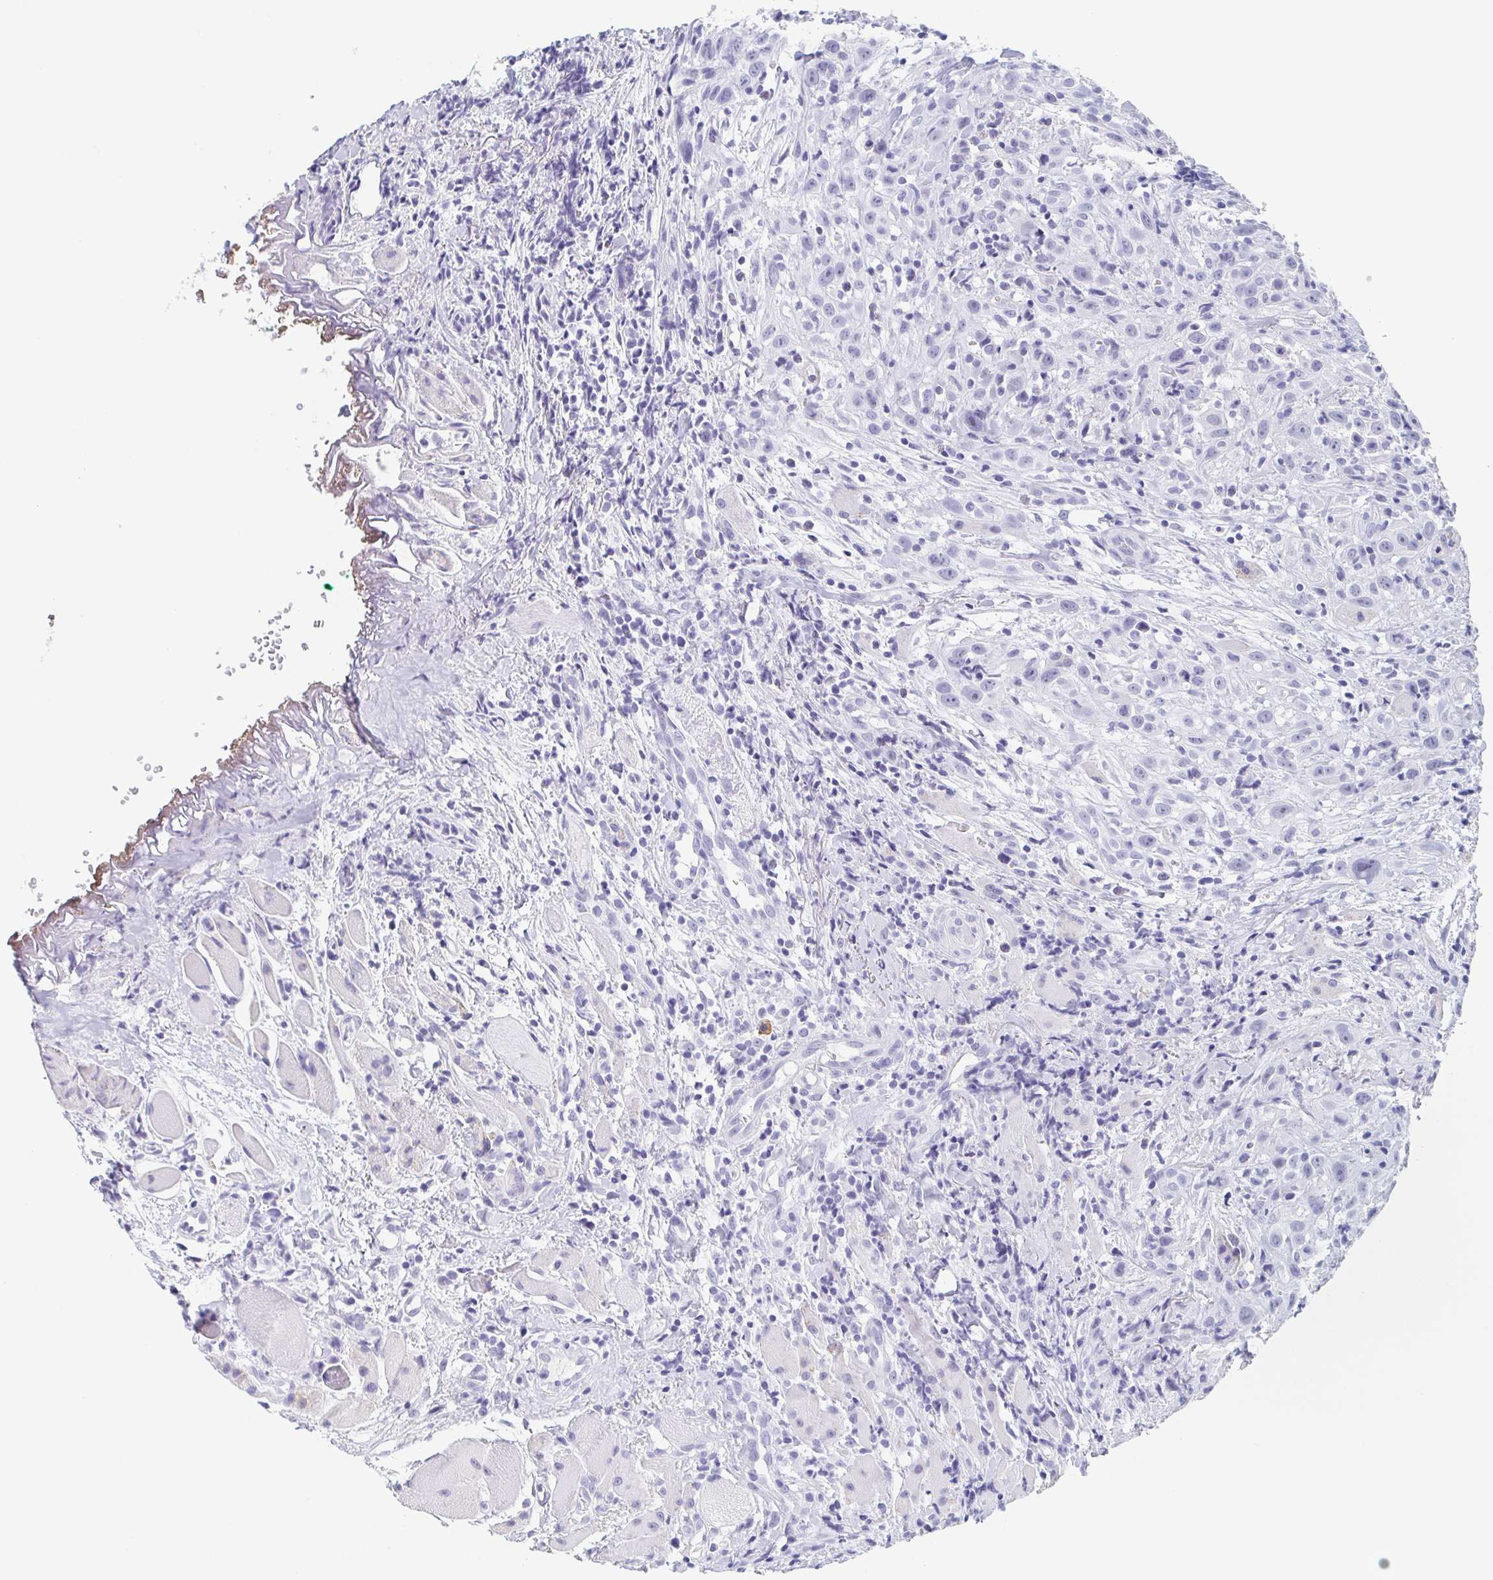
{"staining": {"intensity": "negative", "quantity": "none", "location": "none"}, "tissue": "head and neck cancer", "cell_type": "Tumor cells", "image_type": "cancer", "snomed": [{"axis": "morphology", "description": "Squamous cell carcinoma, NOS"}, {"axis": "topography", "description": "Head-Neck"}], "caption": "This is a photomicrograph of immunohistochemistry staining of head and neck cancer (squamous cell carcinoma), which shows no positivity in tumor cells.", "gene": "REG4", "patient": {"sex": "female", "age": 95}}